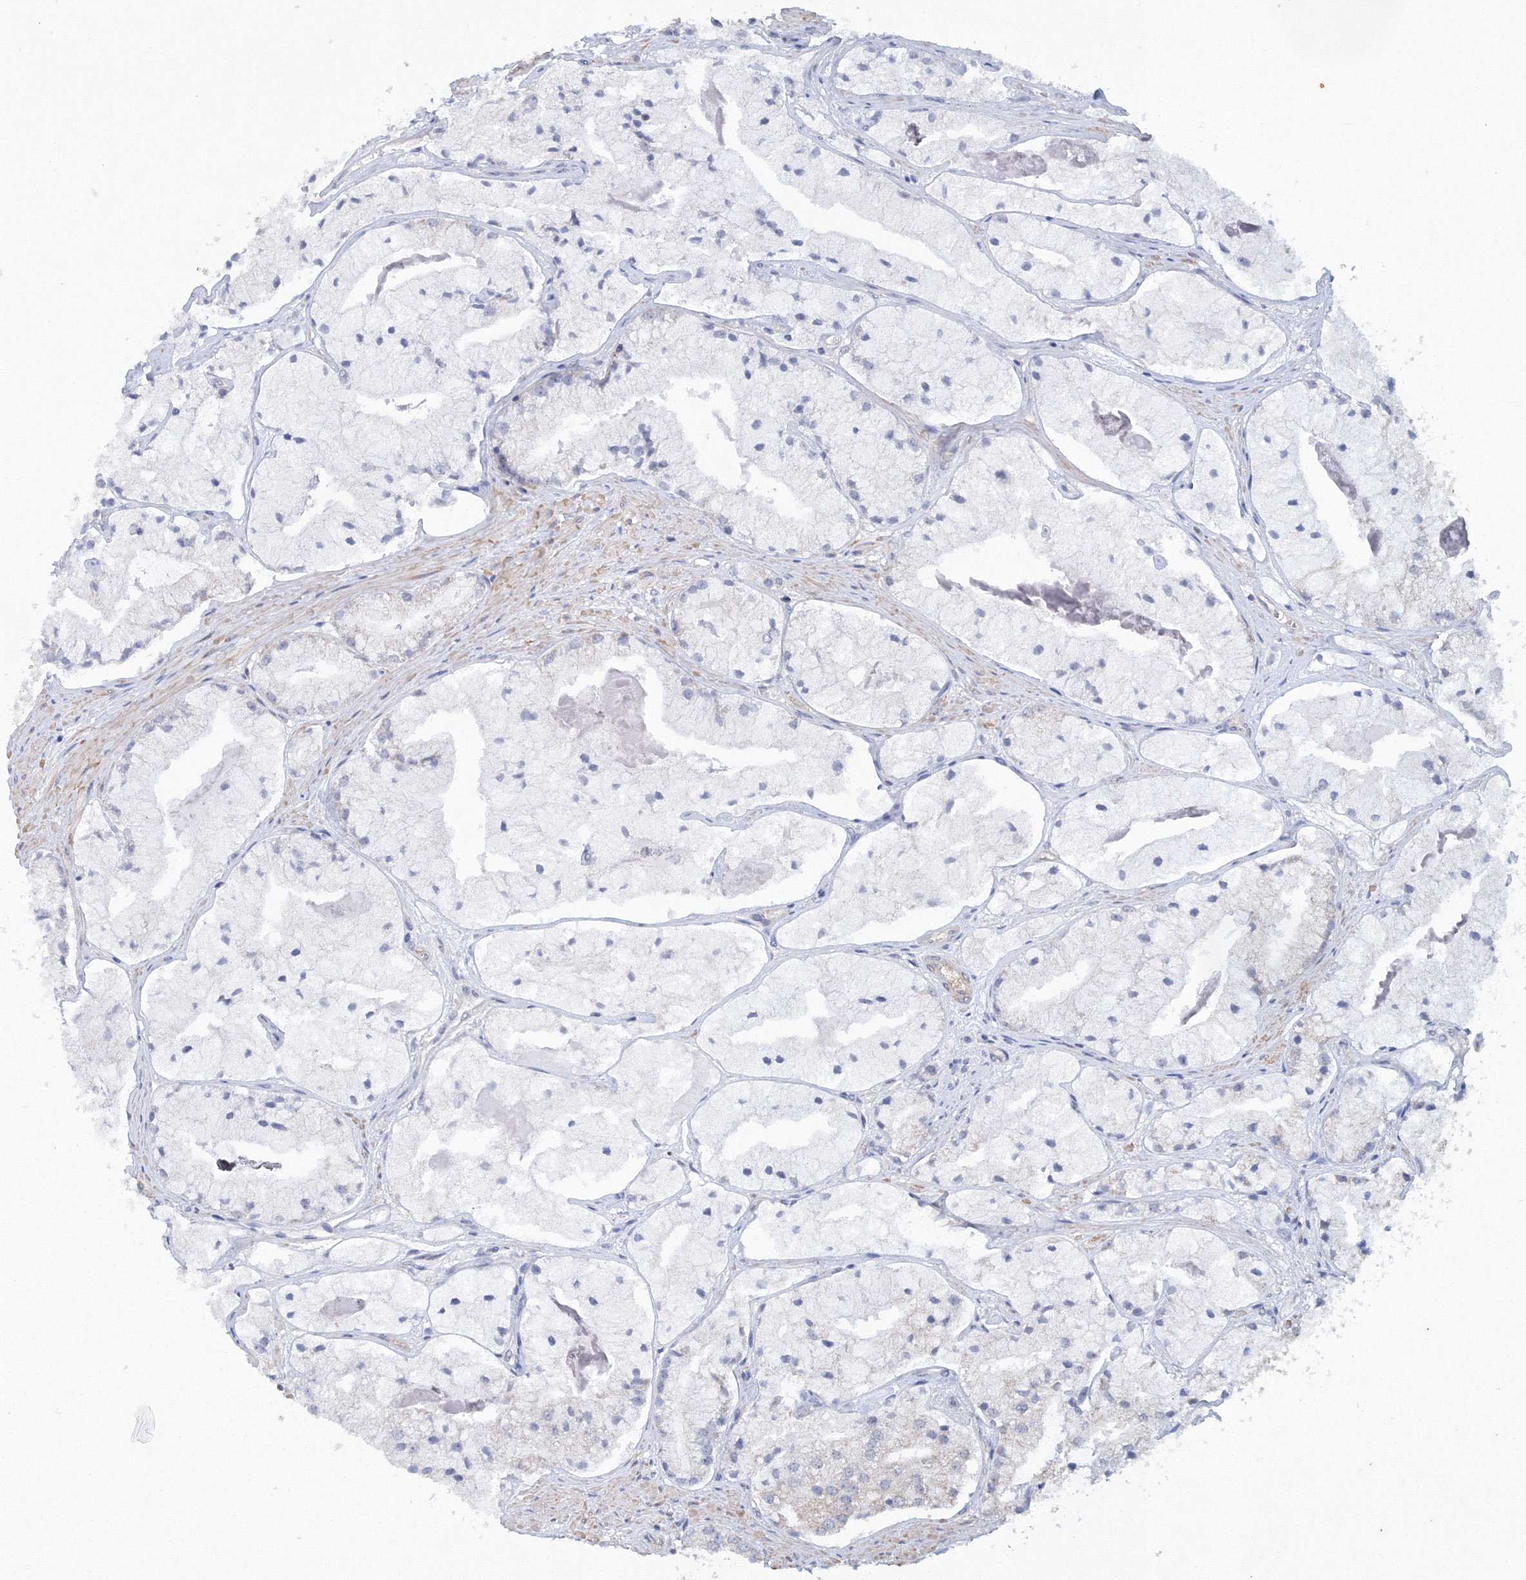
{"staining": {"intensity": "negative", "quantity": "none", "location": "none"}, "tissue": "prostate cancer", "cell_type": "Tumor cells", "image_type": "cancer", "snomed": [{"axis": "morphology", "description": "Adenocarcinoma, High grade"}, {"axis": "topography", "description": "Prostate"}], "caption": "Immunohistochemistry photomicrograph of prostate adenocarcinoma (high-grade) stained for a protein (brown), which shows no positivity in tumor cells. Brightfield microscopy of immunohistochemistry stained with DAB (brown) and hematoxylin (blue), captured at high magnification.", "gene": "TMEM139", "patient": {"sex": "male", "age": 50}}